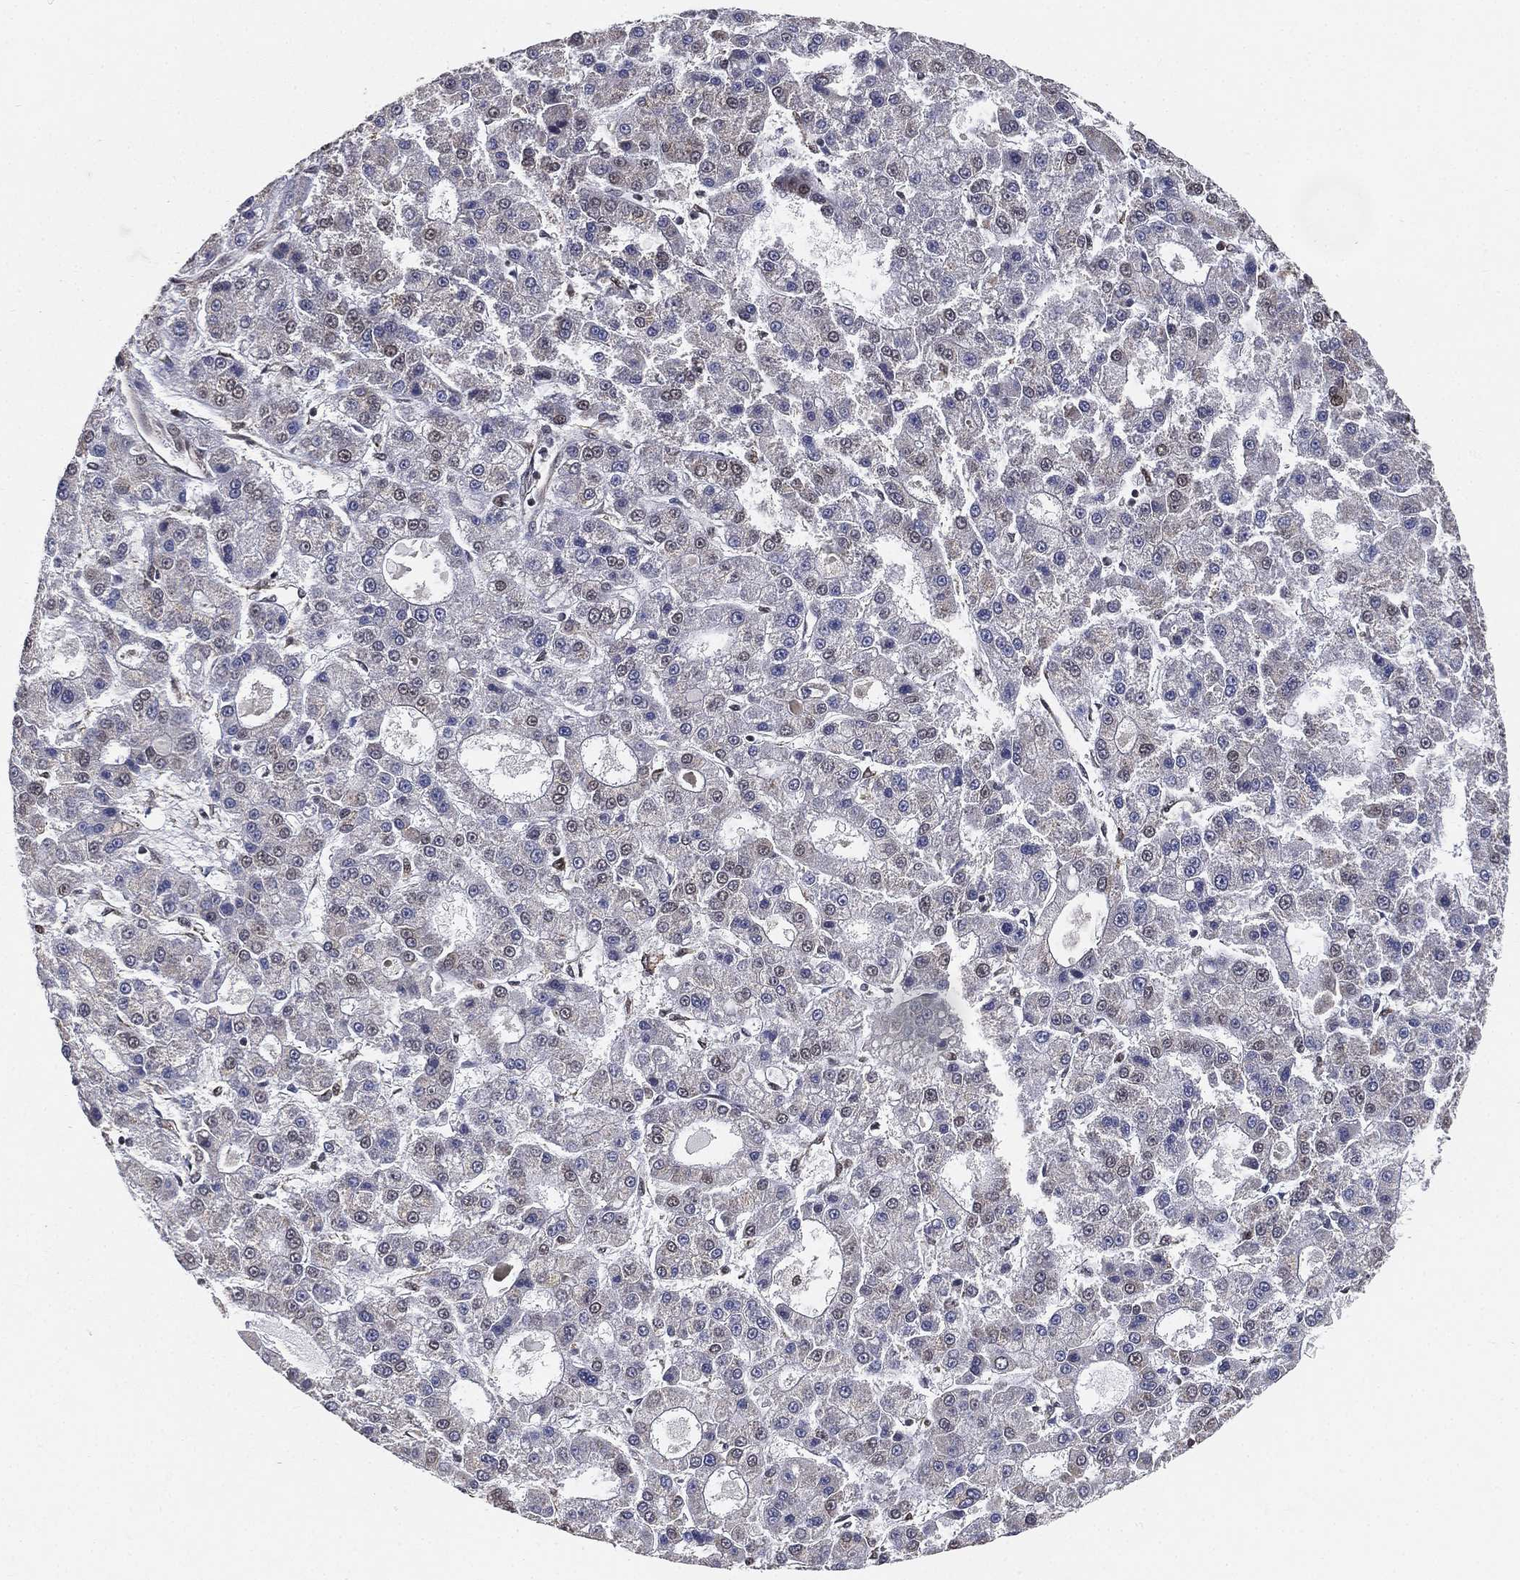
{"staining": {"intensity": "negative", "quantity": "none", "location": "none"}, "tissue": "liver cancer", "cell_type": "Tumor cells", "image_type": "cancer", "snomed": [{"axis": "morphology", "description": "Carcinoma, Hepatocellular, NOS"}, {"axis": "topography", "description": "Liver"}], "caption": "This is an immunohistochemistry (IHC) photomicrograph of liver cancer (hepatocellular carcinoma). There is no staining in tumor cells.", "gene": "RSRC2", "patient": {"sex": "male", "age": 70}}